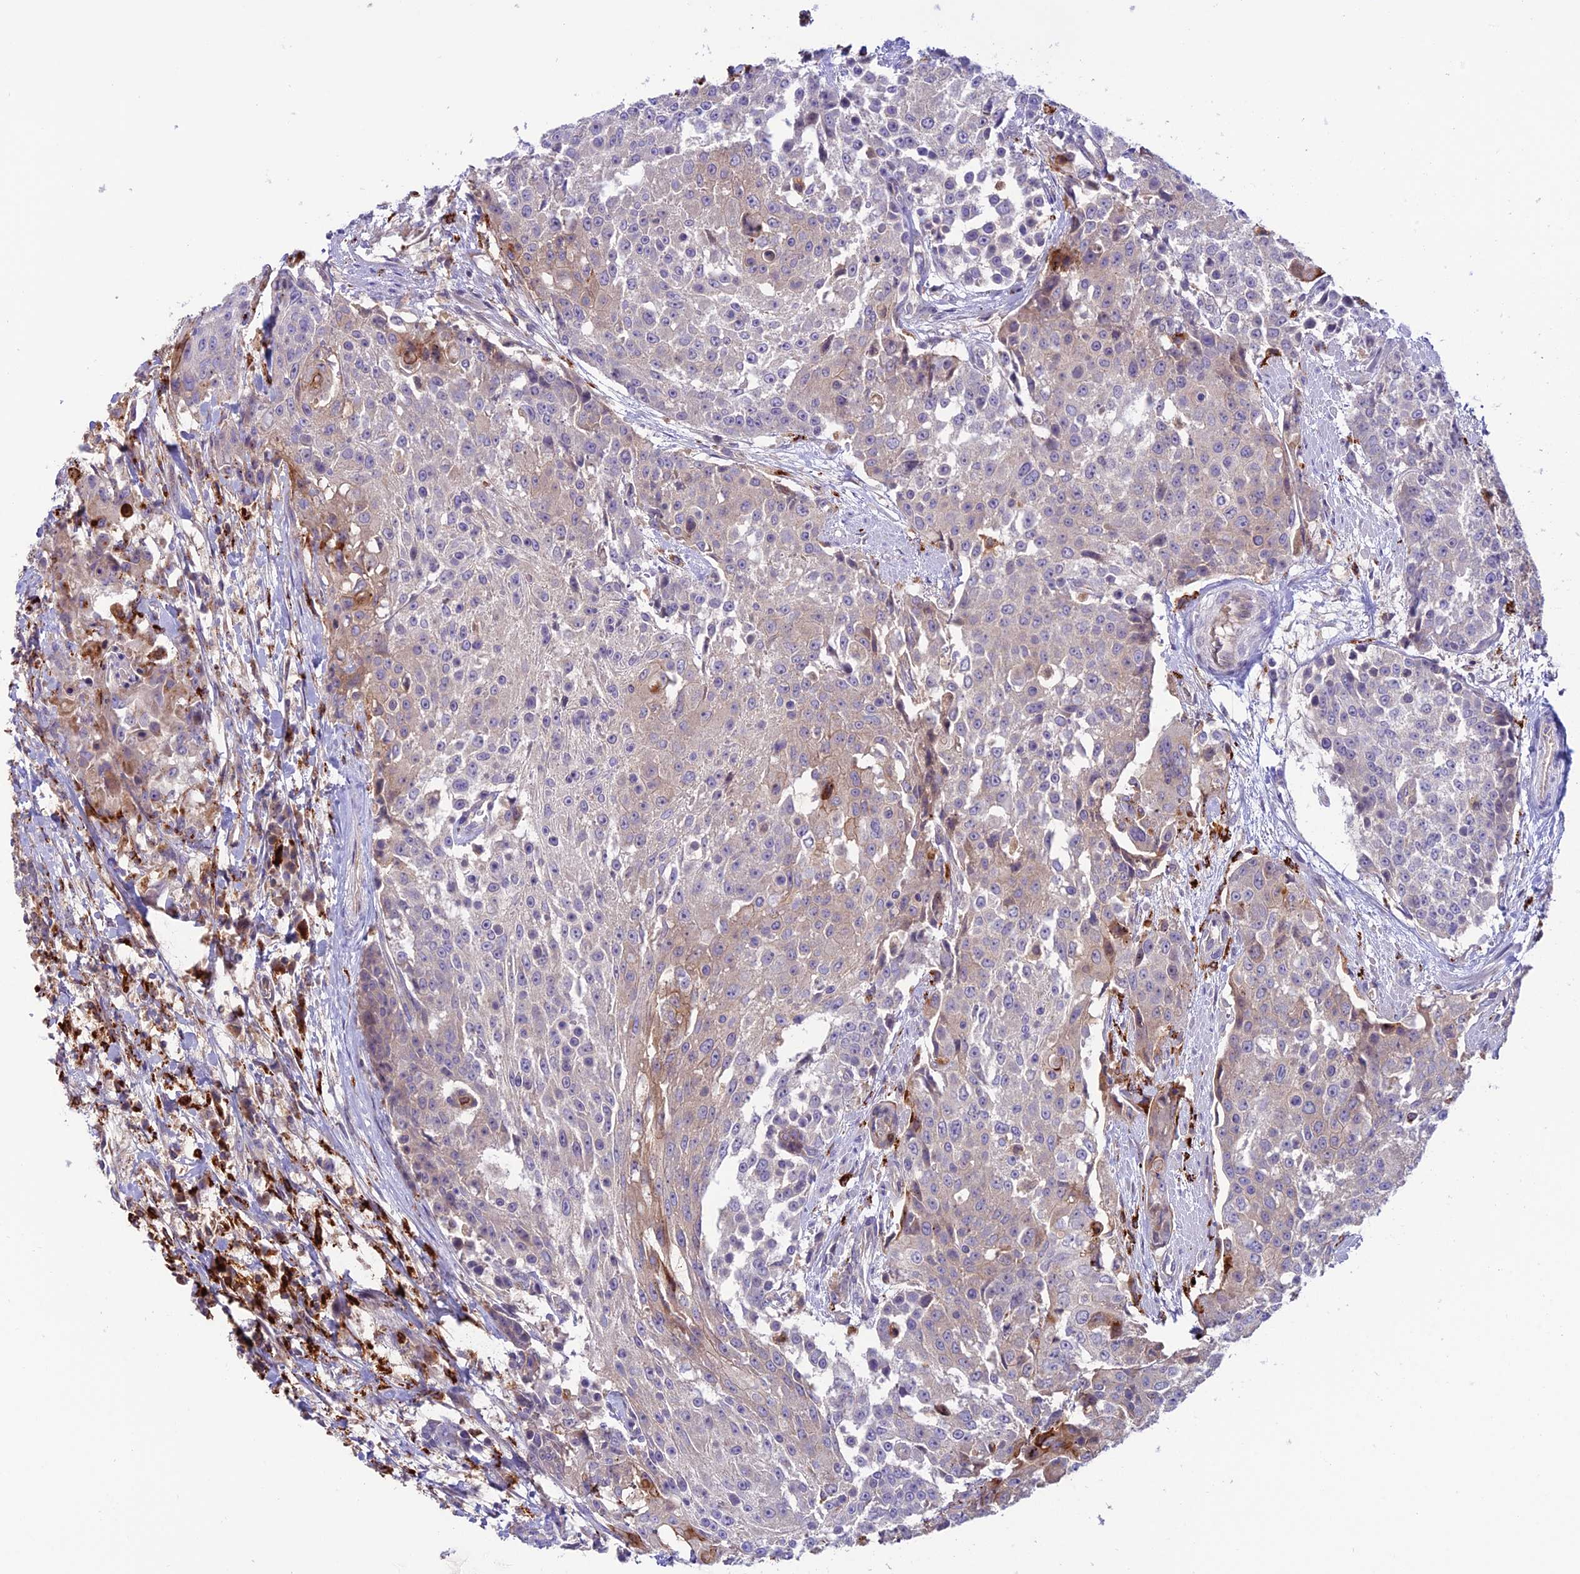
{"staining": {"intensity": "weak", "quantity": "<25%", "location": "cytoplasmic/membranous"}, "tissue": "urothelial cancer", "cell_type": "Tumor cells", "image_type": "cancer", "snomed": [{"axis": "morphology", "description": "Urothelial carcinoma, High grade"}, {"axis": "topography", "description": "Urinary bladder"}], "caption": "This is an IHC photomicrograph of human high-grade urothelial carcinoma. There is no expression in tumor cells.", "gene": "ARHGEF18", "patient": {"sex": "female", "age": 63}}